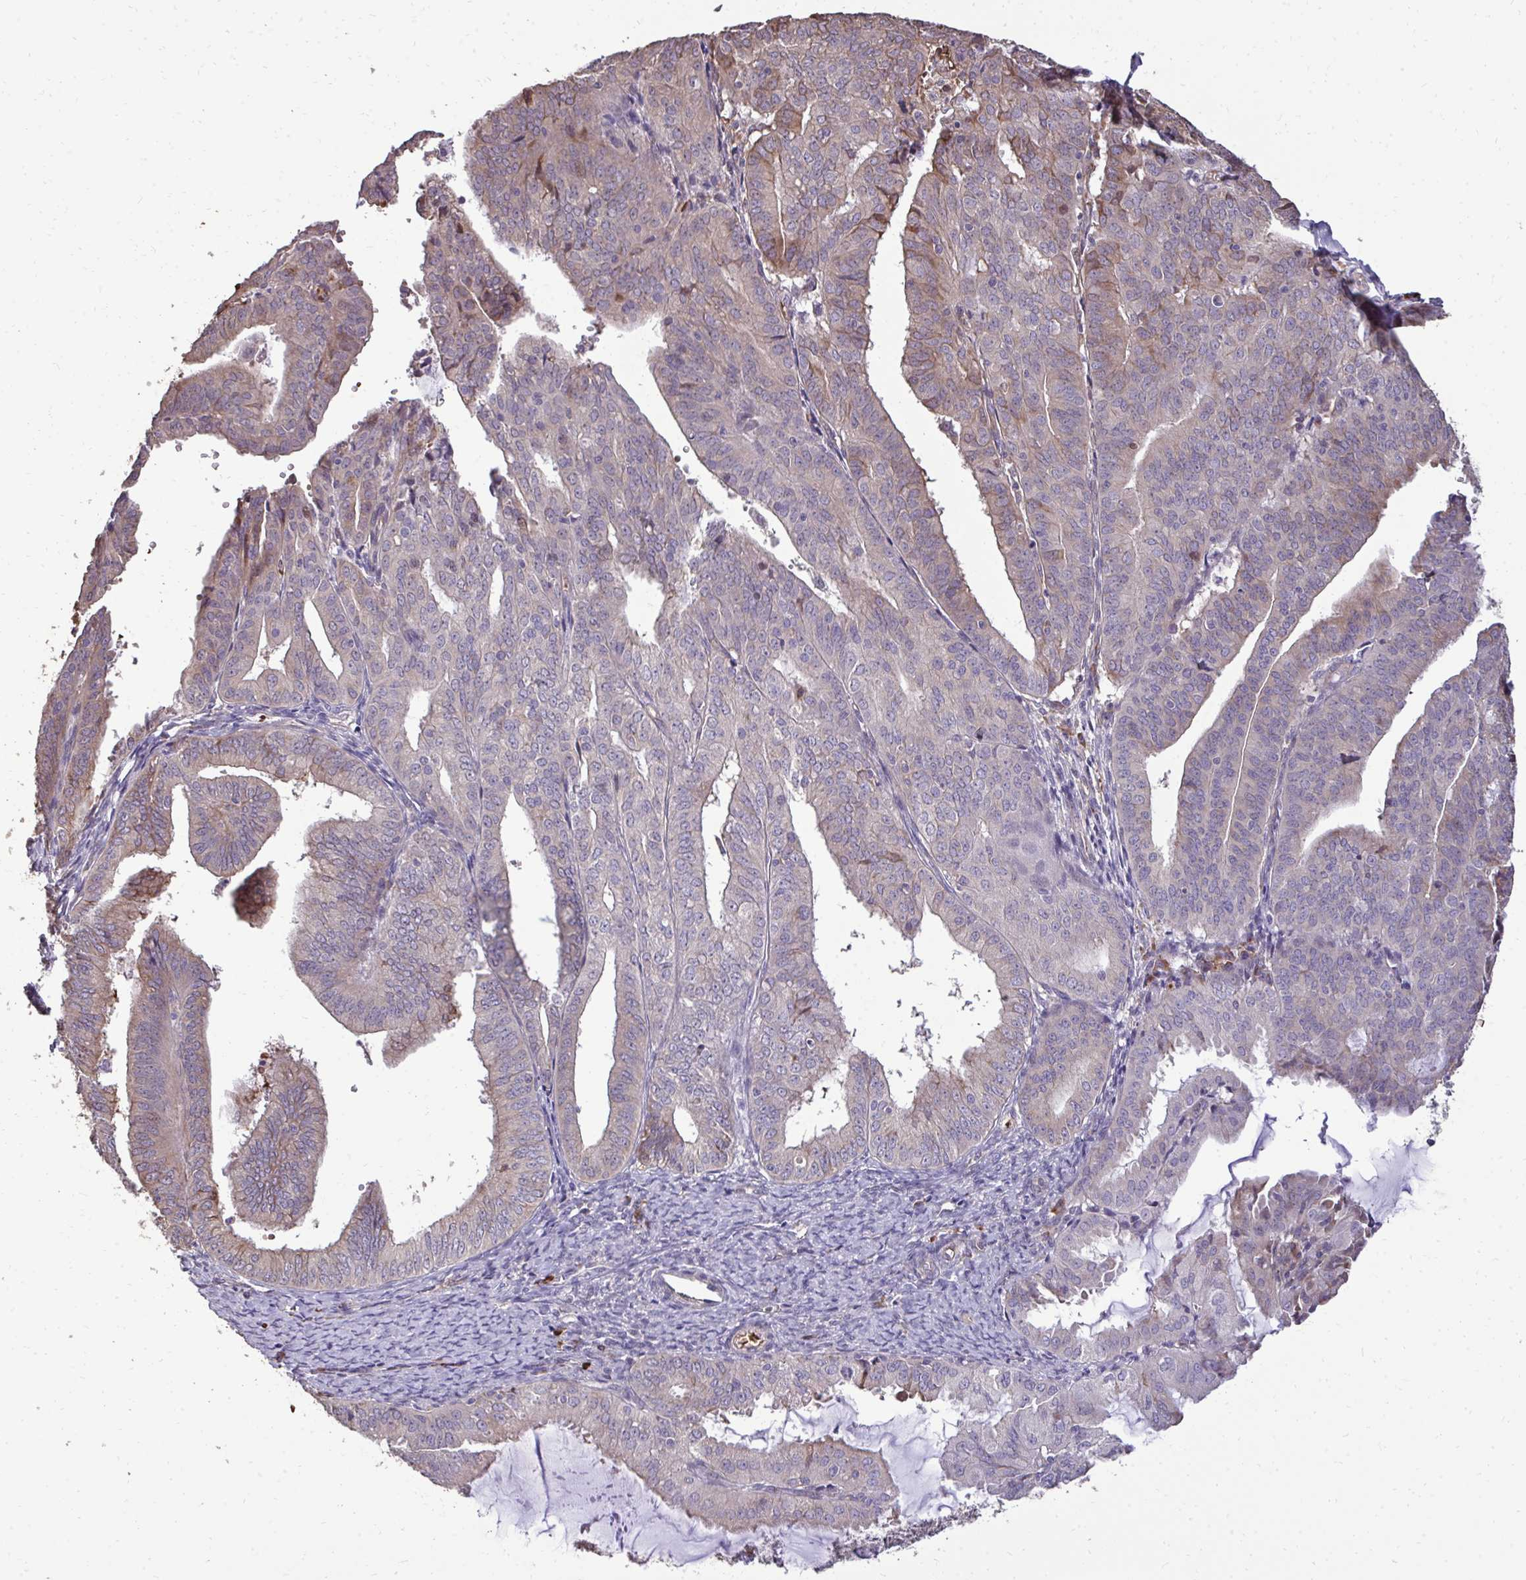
{"staining": {"intensity": "weak", "quantity": "<25%", "location": "cytoplasmic/membranous"}, "tissue": "endometrial cancer", "cell_type": "Tumor cells", "image_type": "cancer", "snomed": [{"axis": "morphology", "description": "Adenocarcinoma, NOS"}, {"axis": "topography", "description": "Endometrium"}], "caption": "This is an immunohistochemistry (IHC) micrograph of human endometrial cancer (adenocarcinoma). There is no positivity in tumor cells.", "gene": "FIBCD1", "patient": {"sex": "female", "age": 70}}